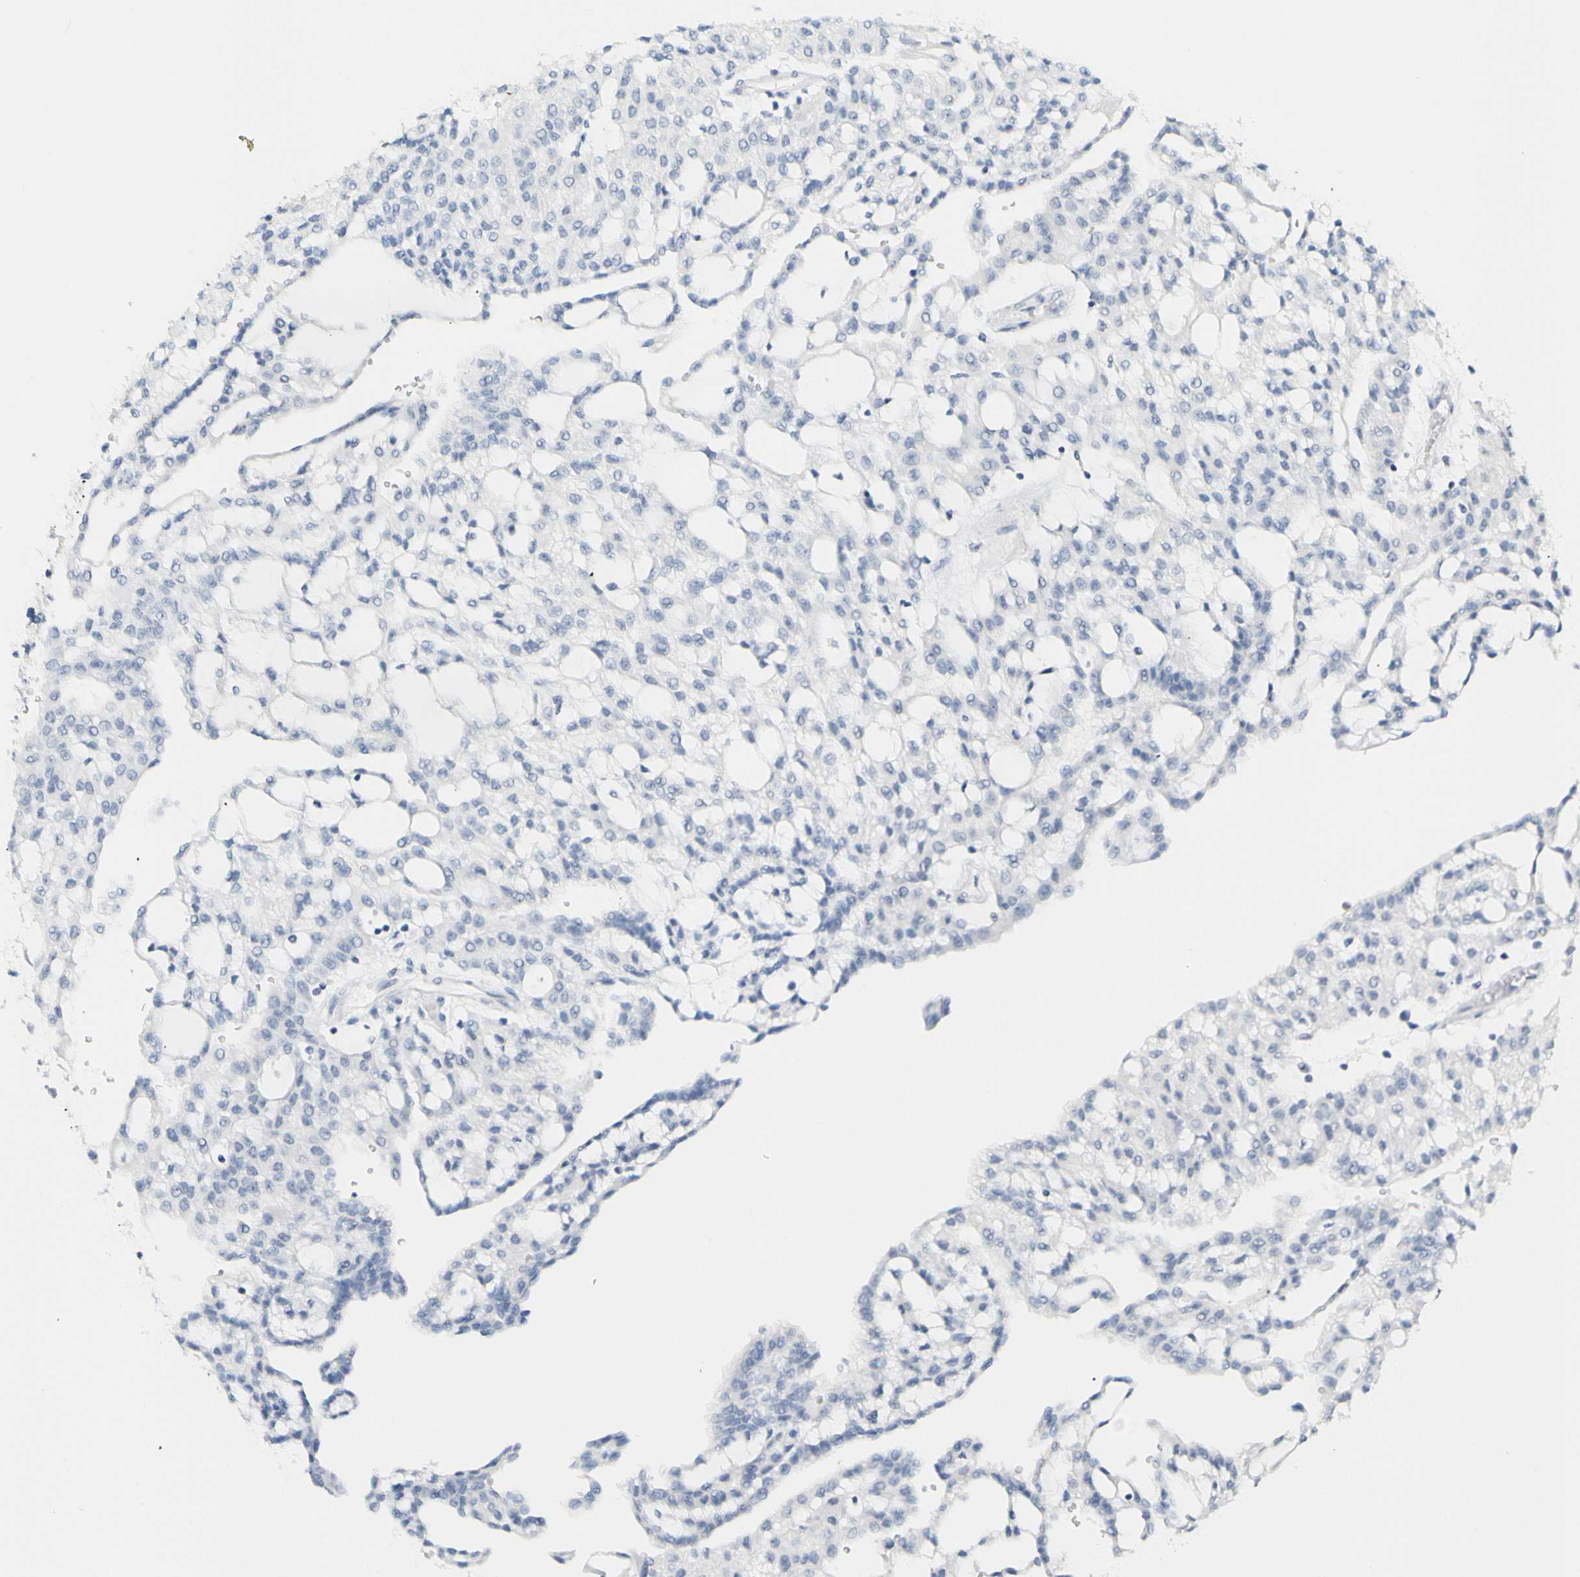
{"staining": {"intensity": "negative", "quantity": "none", "location": "none"}, "tissue": "renal cancer", "cell_type": "Tumor cells", "image_type": "cancer", "snomed": [{"axis": "morphology", "description": "Adenocarcinoma, NOS"}, {"axis": "topography", "description": "Kidney"}], "caption": "Renal cancer (adenocarcinoma) stained for a protein using IHC demonstrates no expression tumor cells.", "gene": "OPN1SW", "patient": {"sex": "male", "age": 63}}